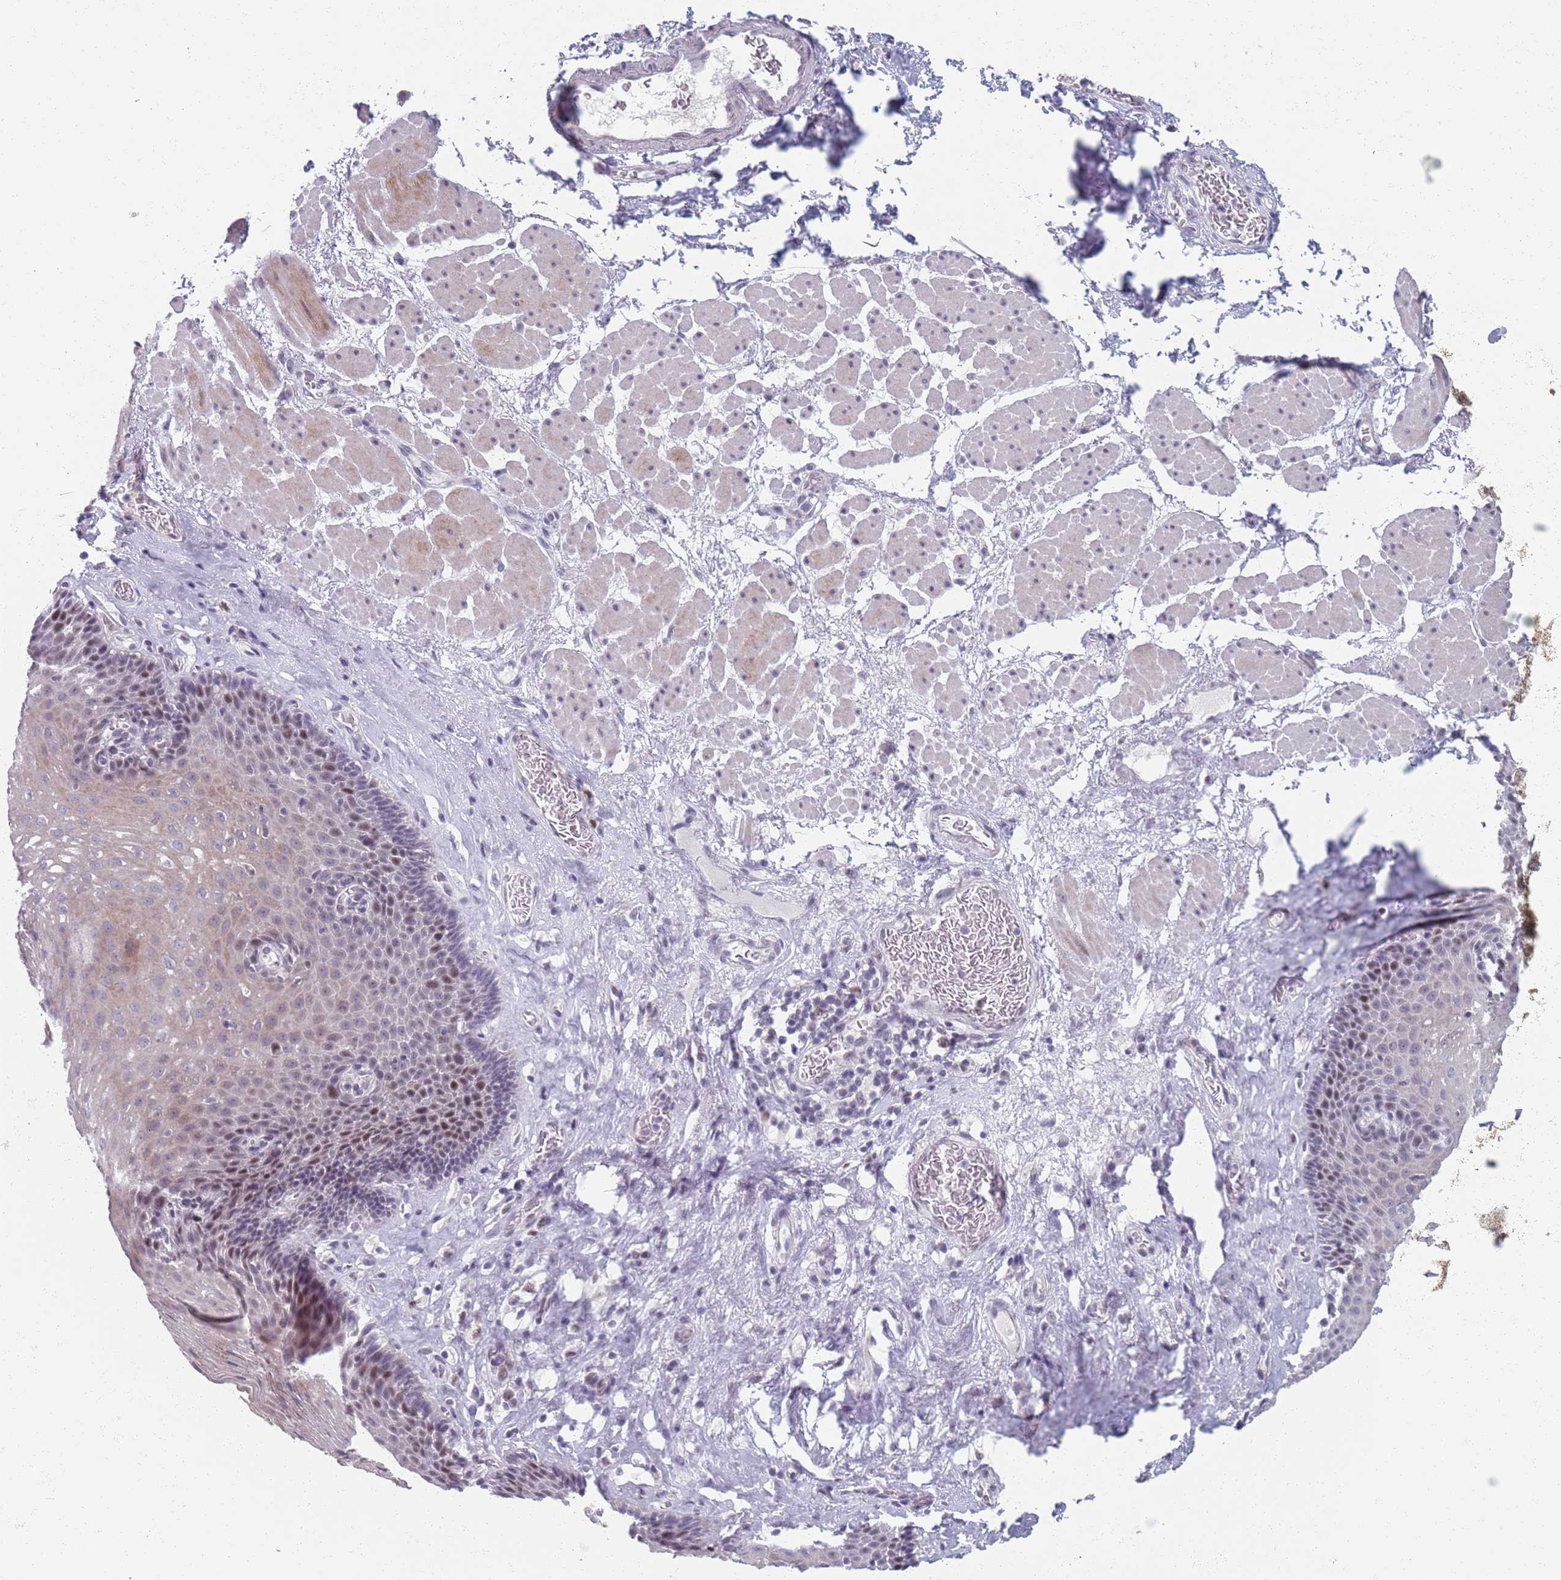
{"staining": {"intensity": "moderate", "quantity": "25%-75%", "location": "nuclear"}, "tissue": "esophagus", "cell_type": "Squamous epithelial cells", "image_type": "normal", "snomed": [{"axis": "morphology", "description": "Normal tissue, NOS"}, {"axis": "topography", "description": "Esophagus"}], "caption": "Protein staining of normal esophagus exhibits moderate nuclear positivity in approximately 25%-75% of squamous epithelial cells.", "gene": "SAMD1", "patient": {"sex": "female", "age": 66}}